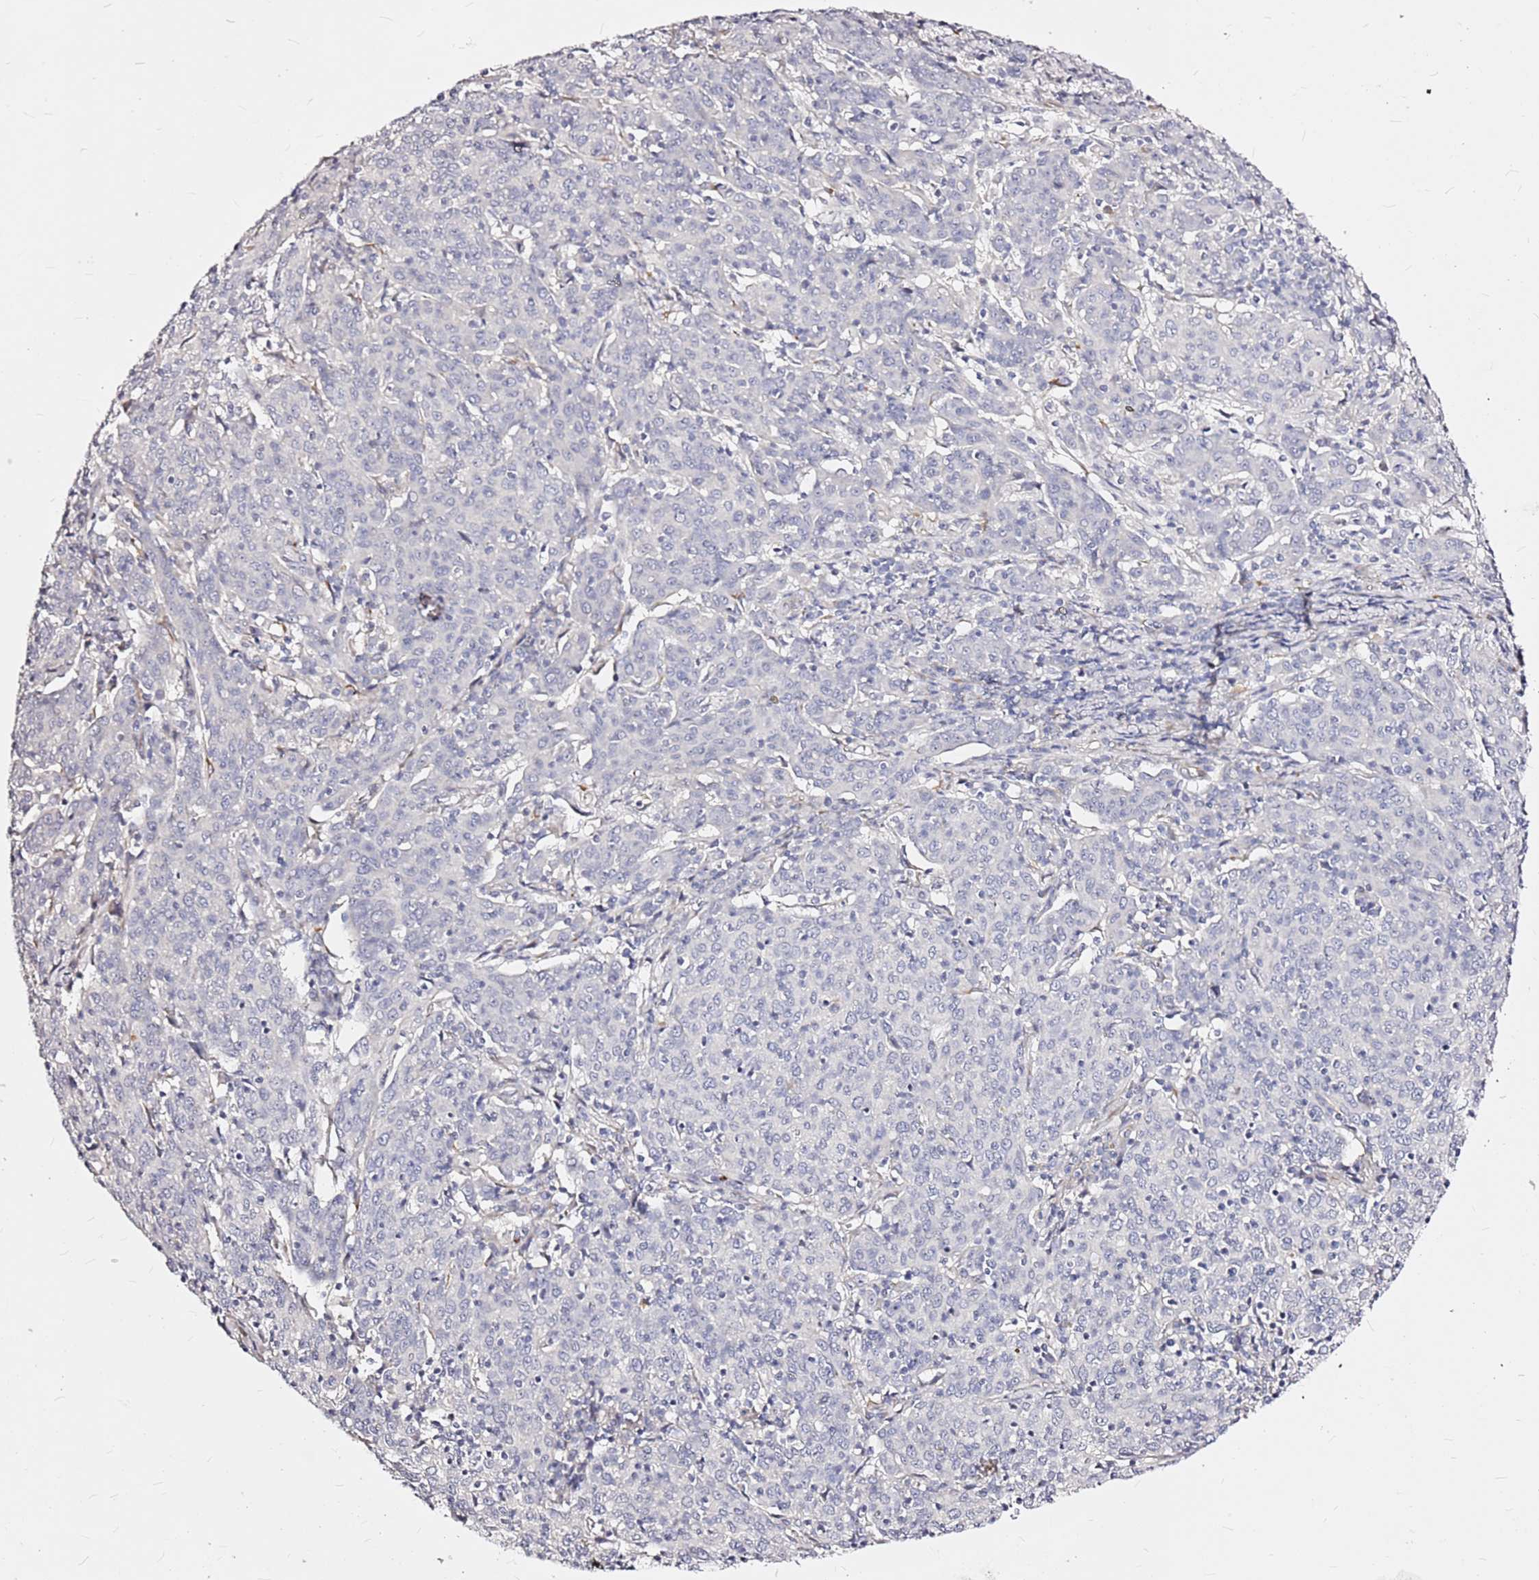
{"staining": {"intensity": "negative", "quantity": "none", "location": "none"}, "tissue": "cervical cancer", "cell_type": "Tumor cells", "image_type": "cancer", "snomed": [{"axis": "morphology", "description": "Squamous cell carcinoma, NOS"}, {"axis": "topography", "description": "Cervix"}], "caption": "Histopathology image shows no protein staining in tumor cells of cervical cancer tissue. (DAB immunohistochemistry, high magnification).", "gene": "CASD1", "patient": {"sex": "female", "age": 67}}